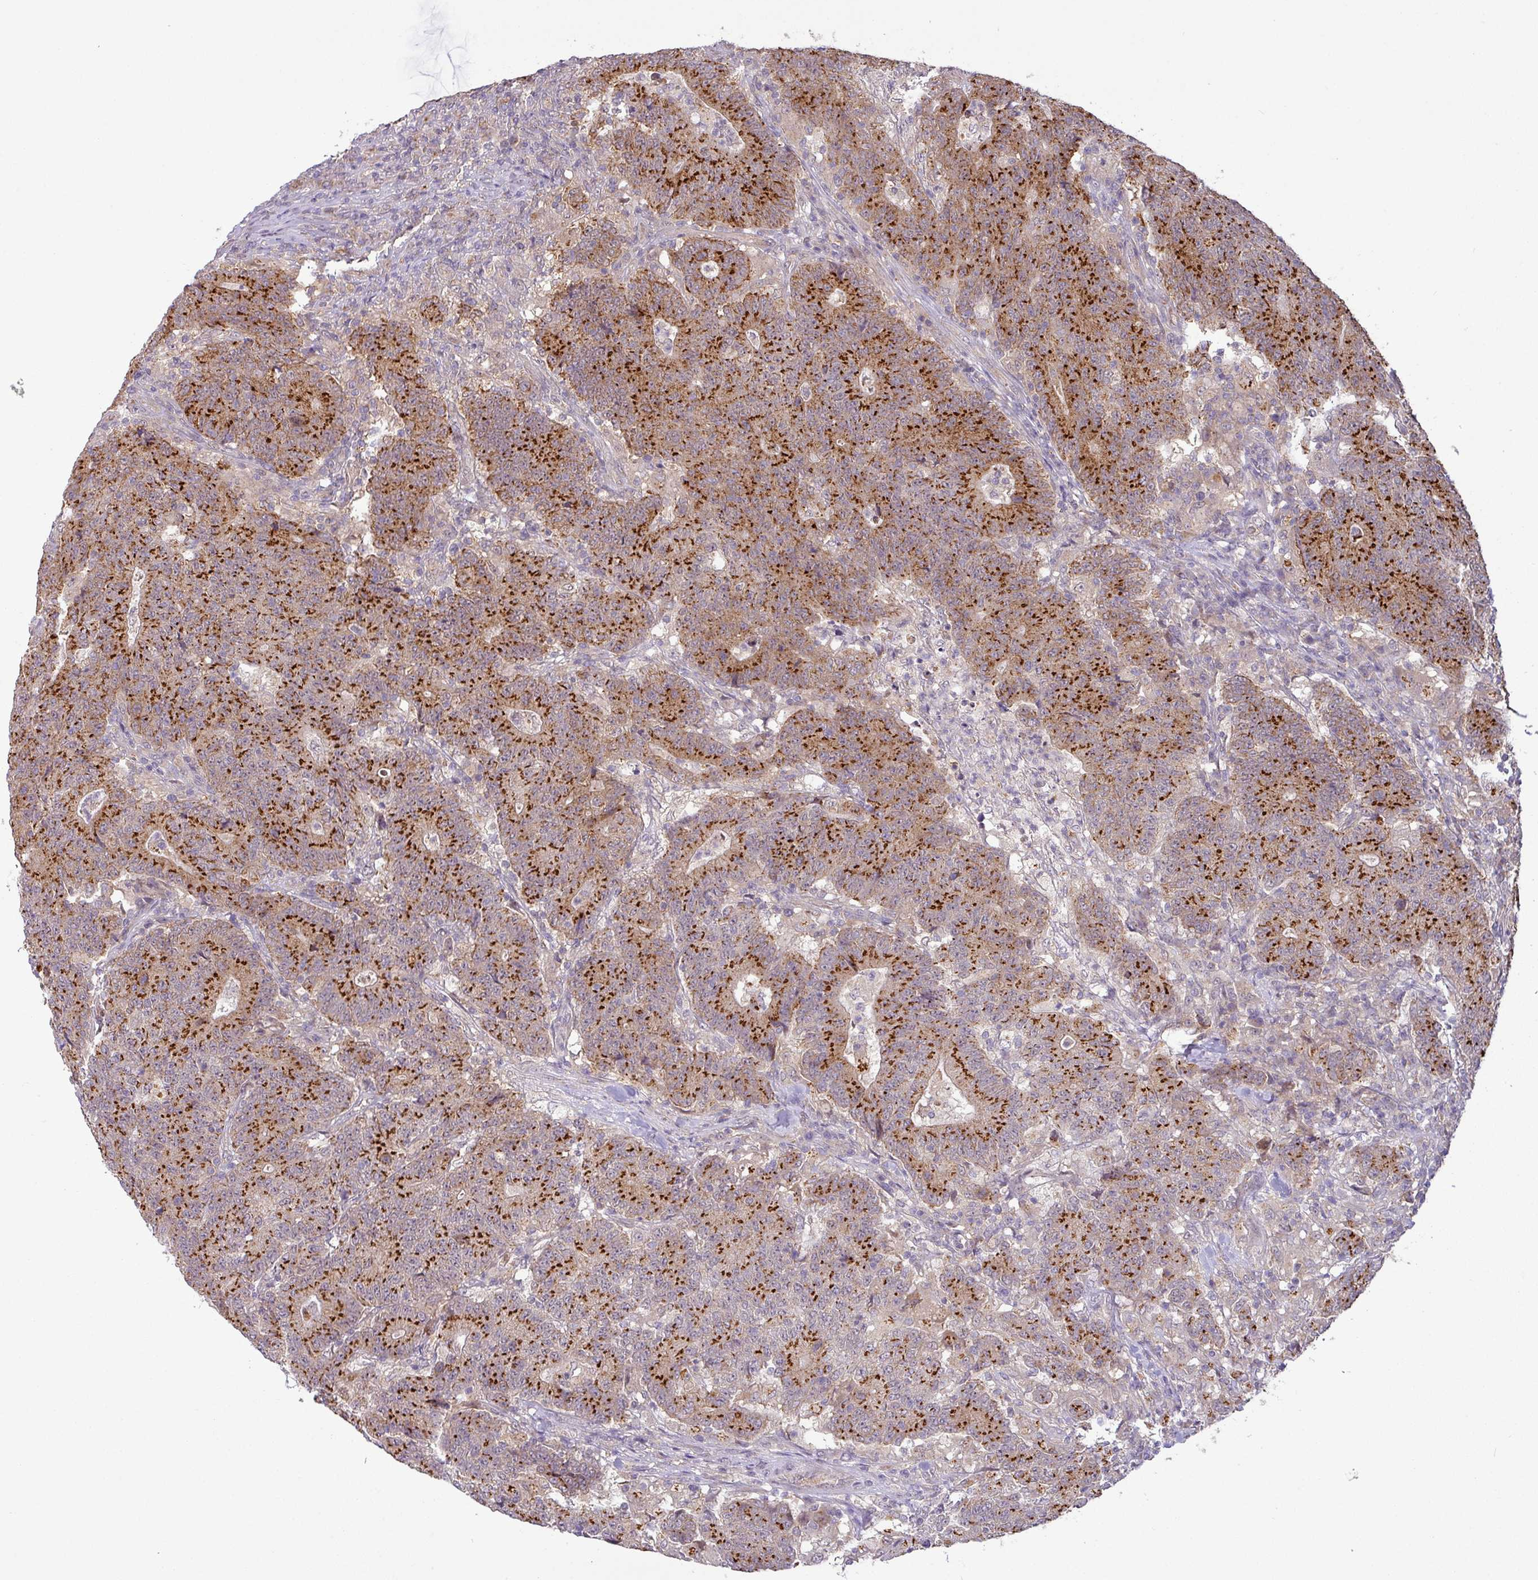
{"staining": {"intensity": "strong", "quantity": ">75%", "location": "cytoplasmic/membranous"}, "tissue": "colorectal cancer", "cell_type": "Tumor cells", "image_type": "cancer", "snomed": [{"axis": "morphology", "description": "Adenocarcinoma, NOS"}, {"axis": "topography", "description": "Colon"}], "caption": "Colorectal cancer tissue reveals strong cytoplasmic/membranous staining in approximately >75% of tumor cells Immunohistochemistry stains the protein in brown and the nuclei are stained blue.", "gene": "GALNT12", "patient": {"sex": "female", "age": 75}}